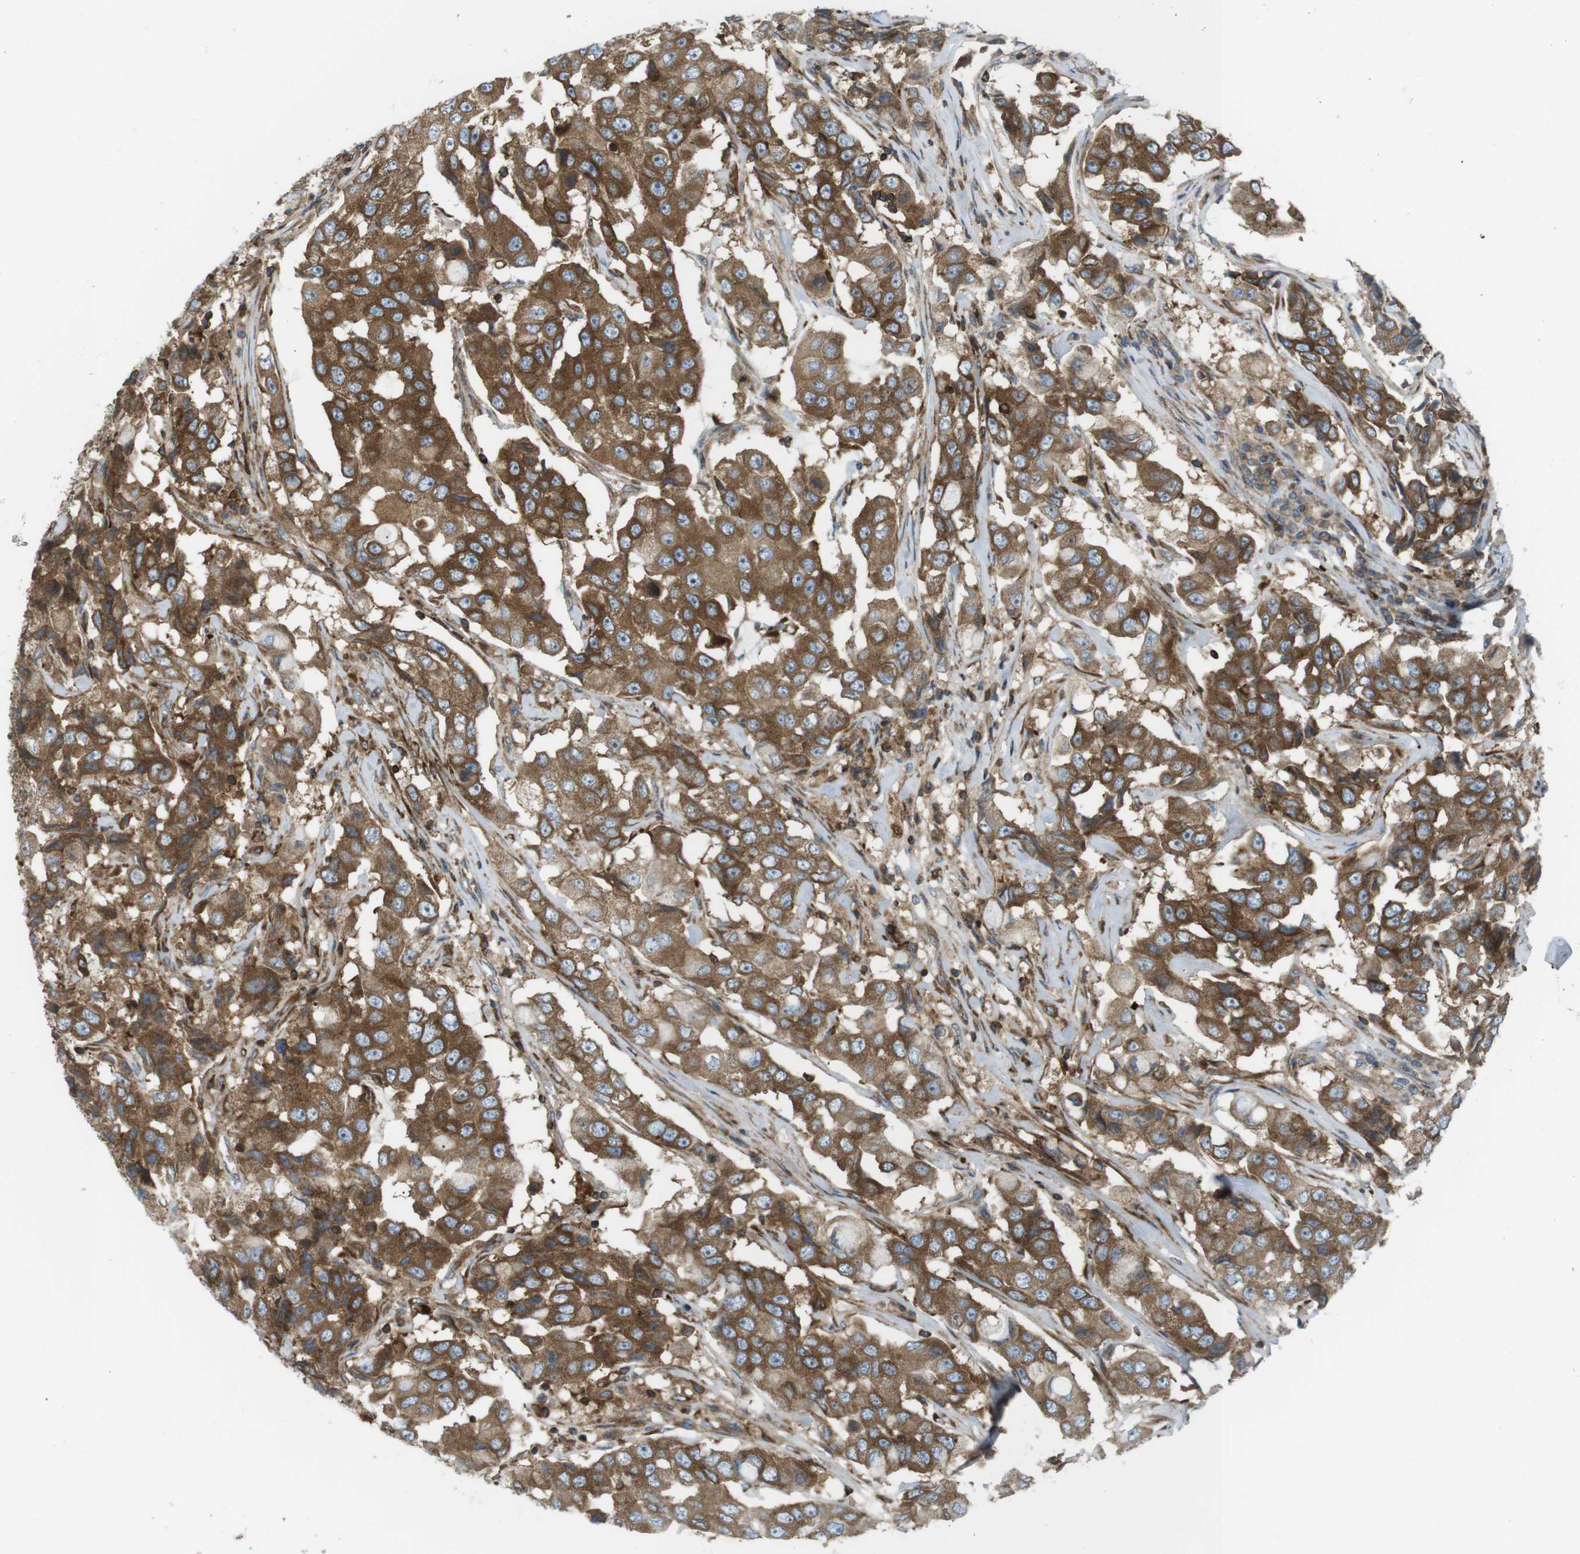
{"staining": {"intensity": "strong", "quantity": ">75%", "location": "cytoplasmic/membranous"}, "tissue": "breast cancer", "cell_type": "Tumor cells", "image_type": "cancer", "snomed": [{"axis": "morphology", "description": "Duct carcinoma"}, {"axis": "topography", "description": "Breast"}], "caption": "DAB (3,3'-diaminobenzidine) immunohistochemical staining of human breast infiltrating ductal carcinoma reveals strong cytoplasmic/membranous protein staining in approximately >75% of tumor cells.", "gene": "FLII", "patient": {"sex": "female", "age": 27}}